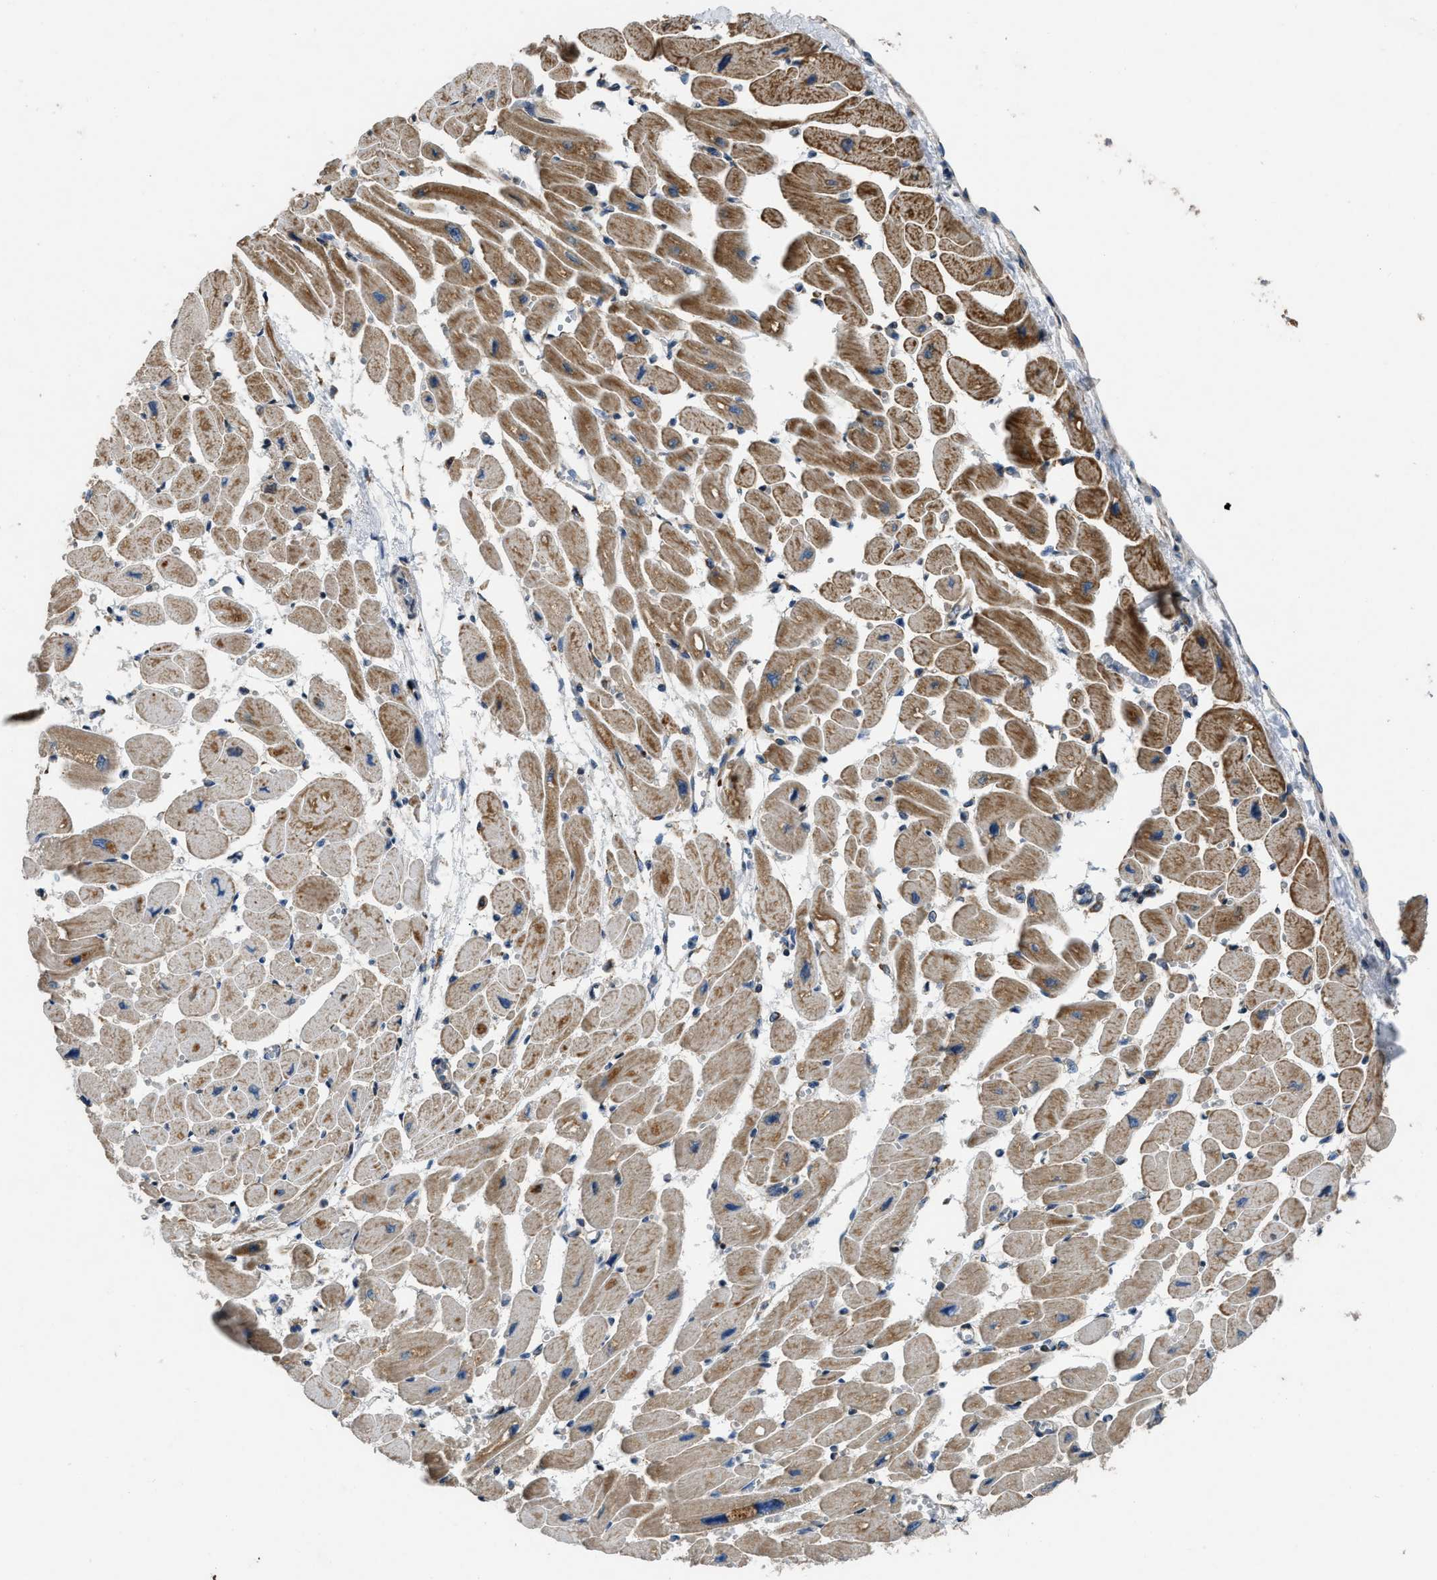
{"staining": {"intensity": "moderate", "quantity": ">75%", "location": "cytoplasmic/membranous"}, "tissue": "heart muscle", "cell_type": "Cardiomyocytes", "image_type": "normal", "snomed": [{"axis": "morphology", "description": "Normal tissue, NOS"}, {"axis": "topography", "description": "Heart"}], "caption": "A micrograph showing moderate cytoplasmic/membranous positivity in approximately >75% of cardiomyocytes in benign heart muscle, as visualized by brown immunohistochemical staining.", "gene": "TMEM150A", "patient": {"sex": "female", "age": 54}}